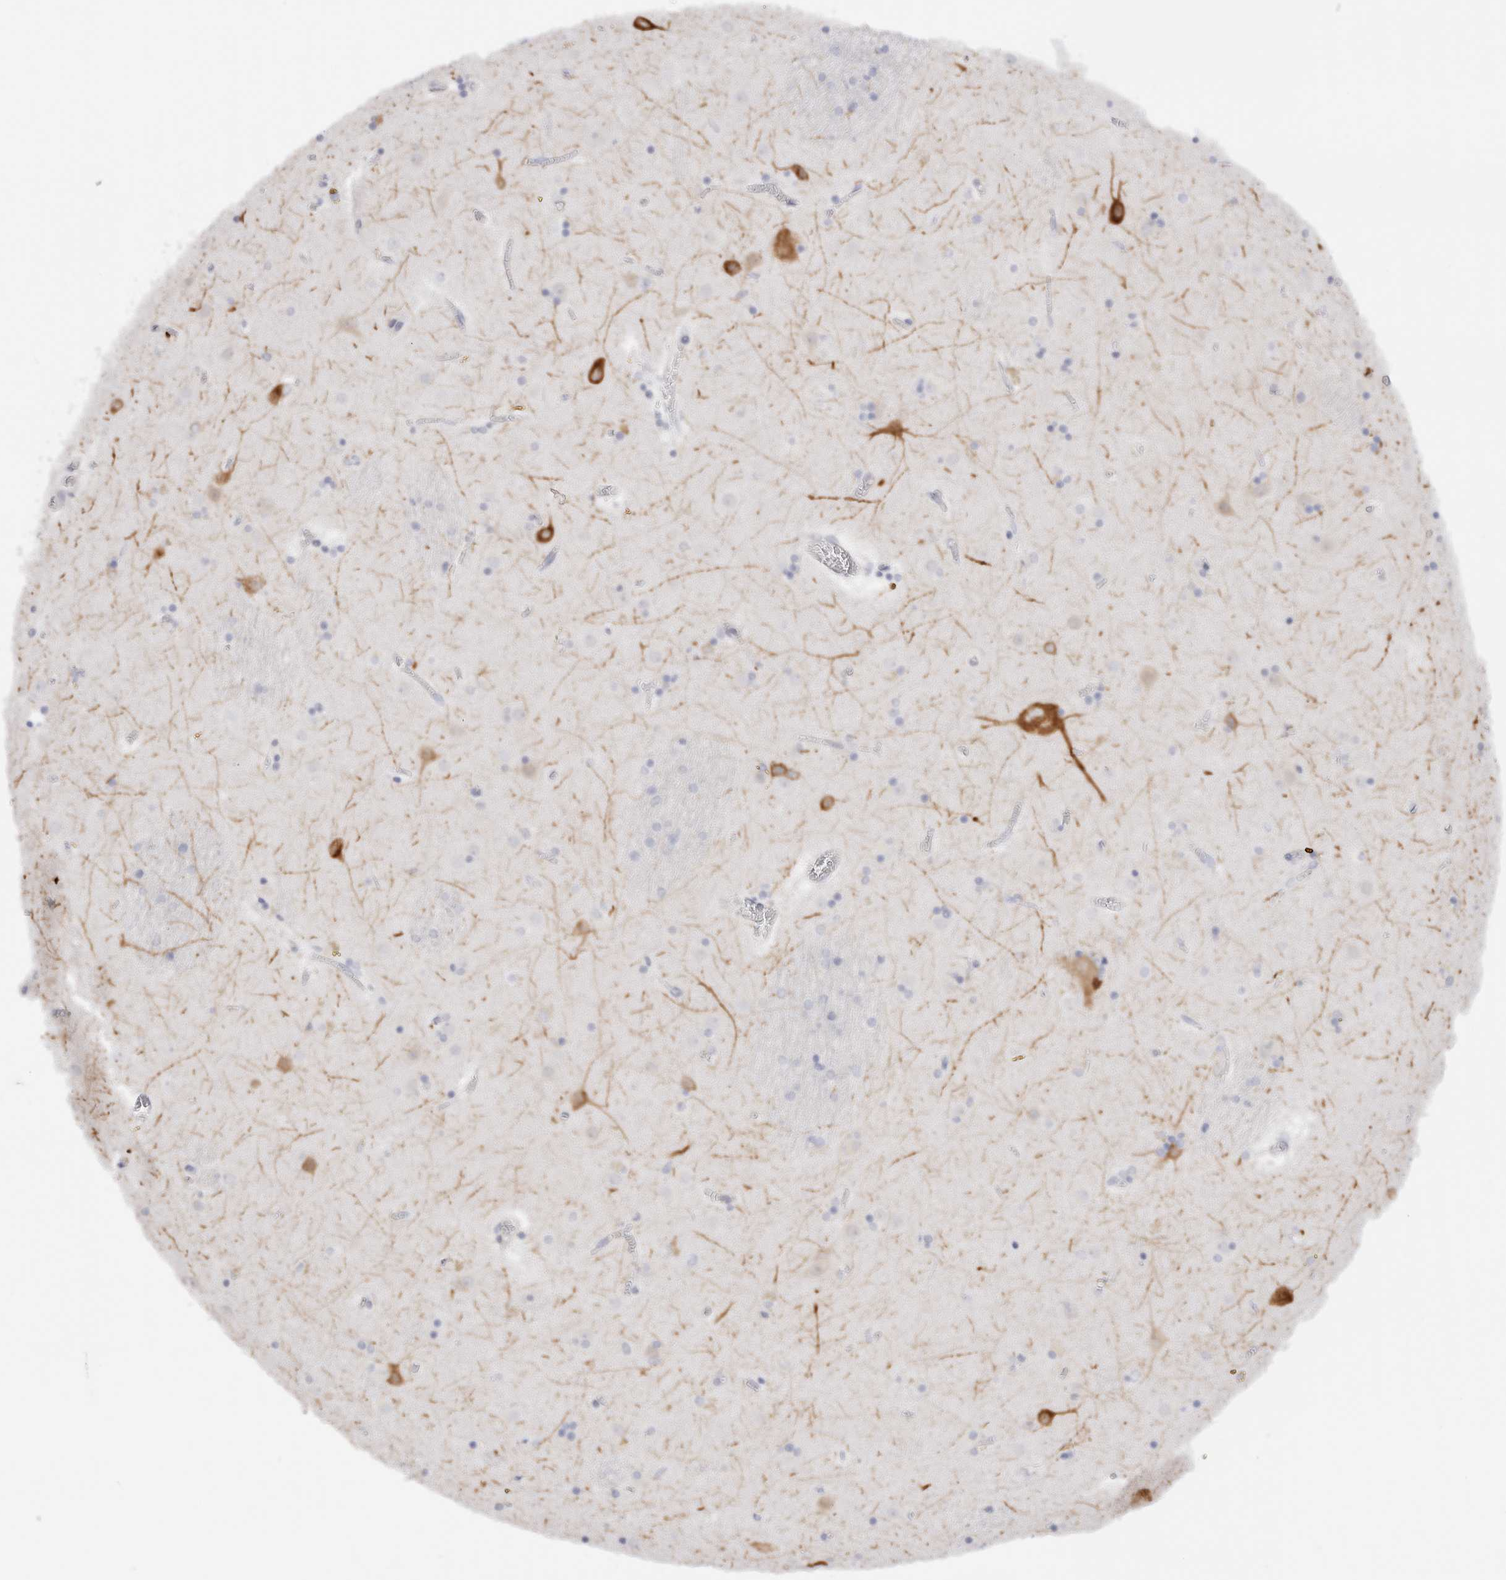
{"staining": {"intensity": "negative", "quantity": "none", "location": "none"}, "tissue": "caudate", "cell_type": "Glial cells", "image_type": "normal", "snomed": [{"axis": "morphology", "description": "Normal tissue, NOS"}, {"axis": "topography", "description": "Lateral ventricle wall"}], "caption": "Caudate was stained to show a protein in brown. There is no significant positivity in glial cells. (DAB immunohistochemistry (IHC), high magnification).", "gene": "C9orf50", "patient": {"sex": "male", "age": 70}}